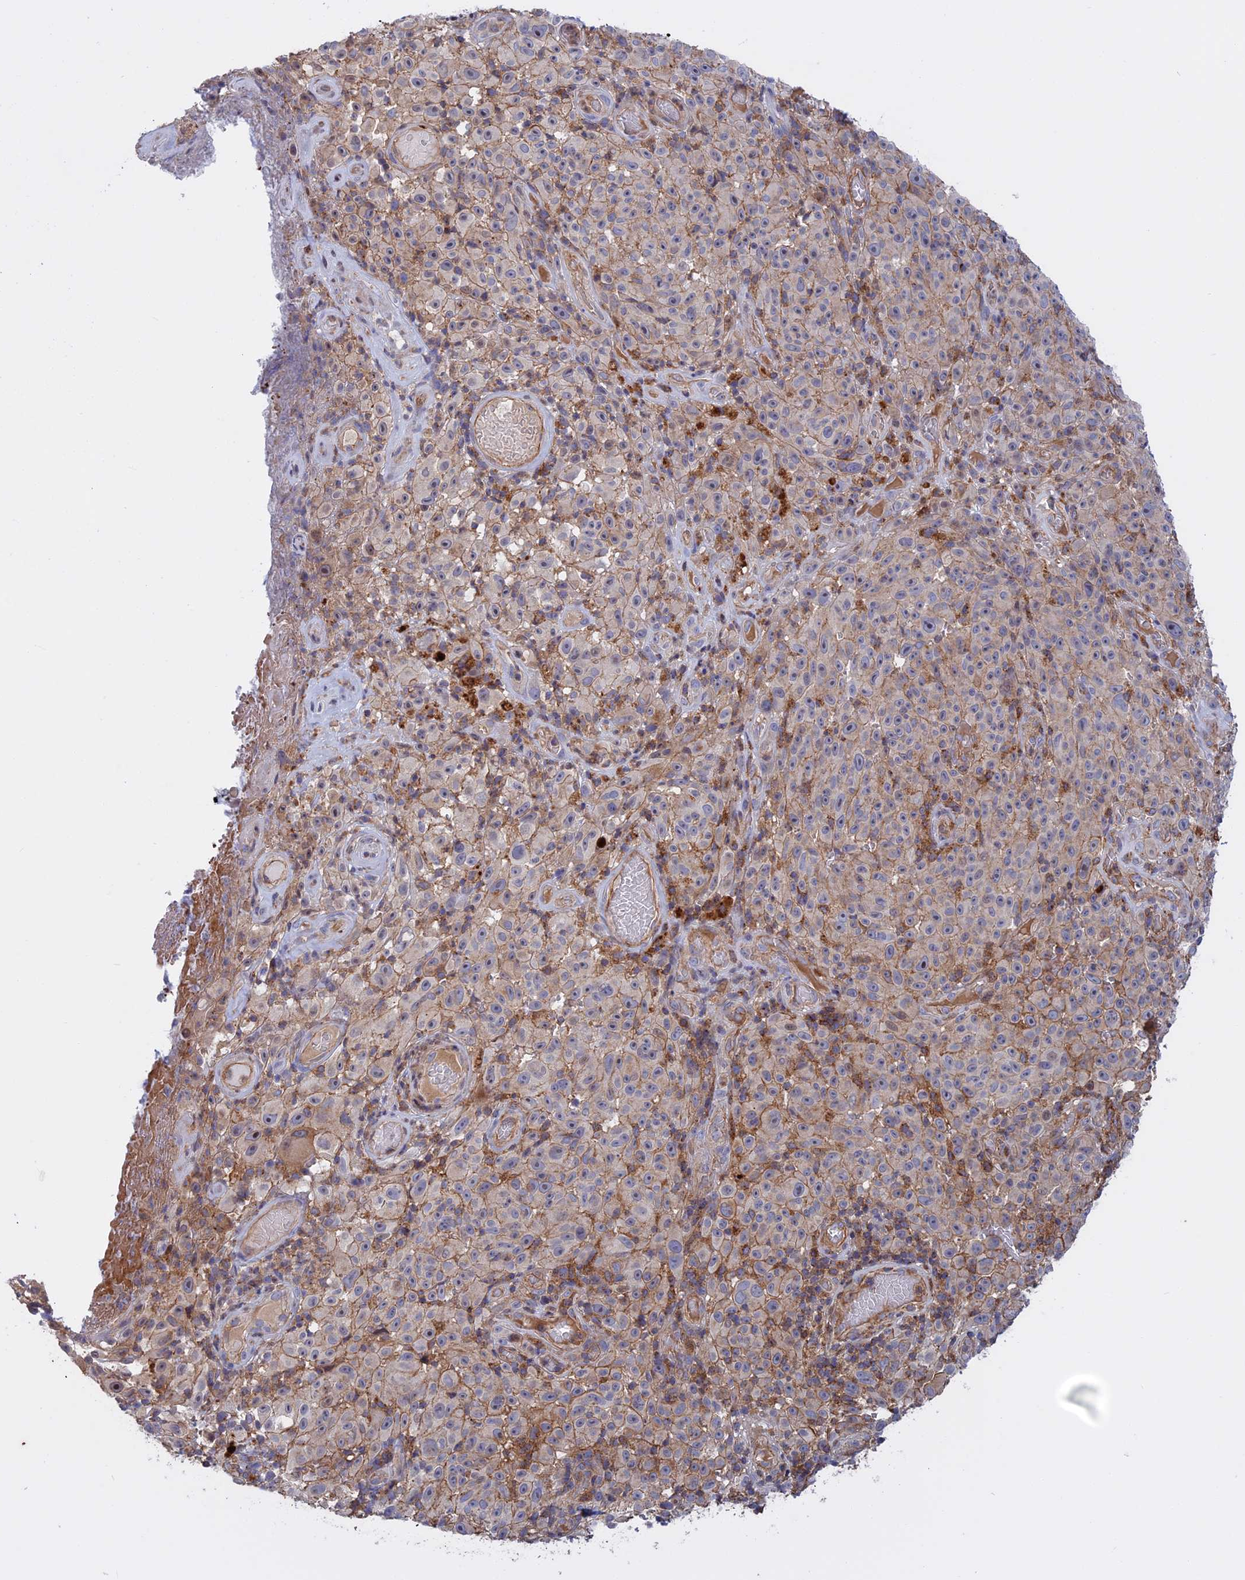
{"staining": {"intensity": "negative", "quantity": "none", "location": "none"}, "tissue": "melanoma", "cell_type": "Tumor cells", "image_type": "cancer", "snomed": [{"axis": "morphology", "description": "Malignant melanoma, NOS"}, {"axis": "topography", "description": "Skin"}], "caption": "This histopathology image is of malignant melanoma stained with immunohistochemistry (IHC) to label a protein in brown with the nuclei are counter-stained blue. There is no positivity in tumor cells.", "gene": "LYPD5", "patient": {"sex": "female", "age": 82}}